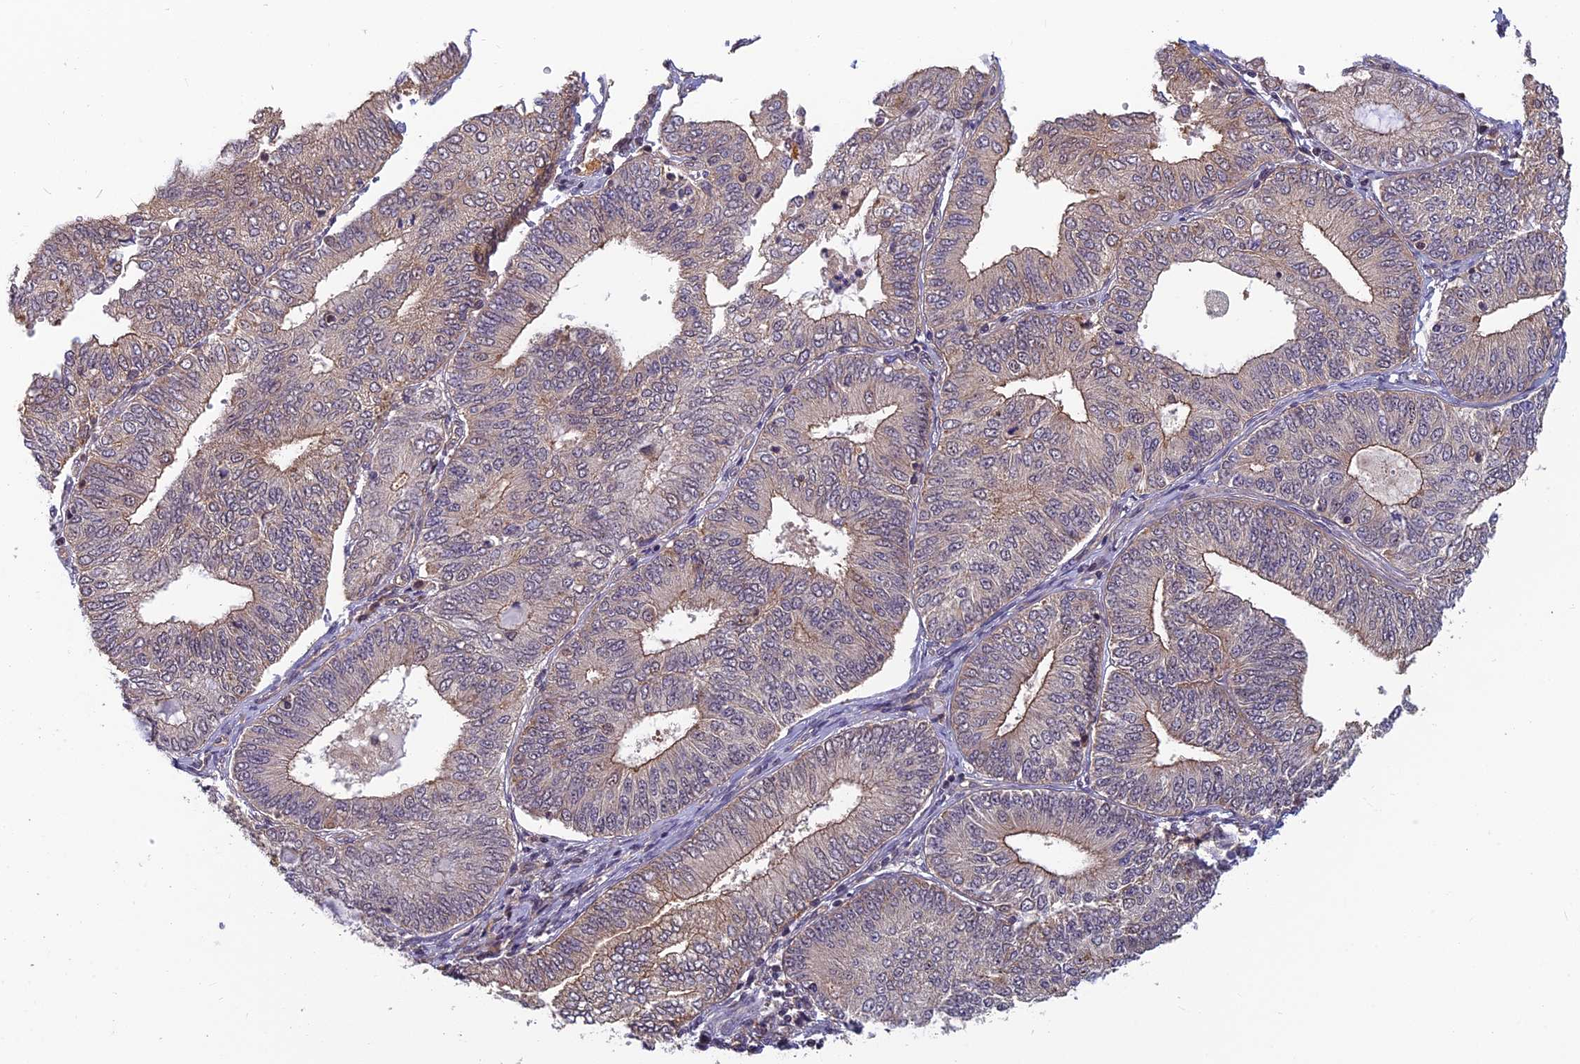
{"staining": {"intensity": "weak", "quantity": "<25%", "location": "cytoplasmic/membranous"}, "tissue": "endometrial cancer", "cell_type": "Tumor cells", "image_type": "cancer", "snomed": [{"axis": "morphology", "description": "Adenocarcinoma, NOS"}, {"axis": "topography", "description": "Endometrium"}], "caption": "Endometrial cancer (adenocarcinoma) was stained to show a protein in brown. There is no significant staining in tumor cells.", "gene": "PIKFYVE", "patient": {"sex": "female", "age": 68}}